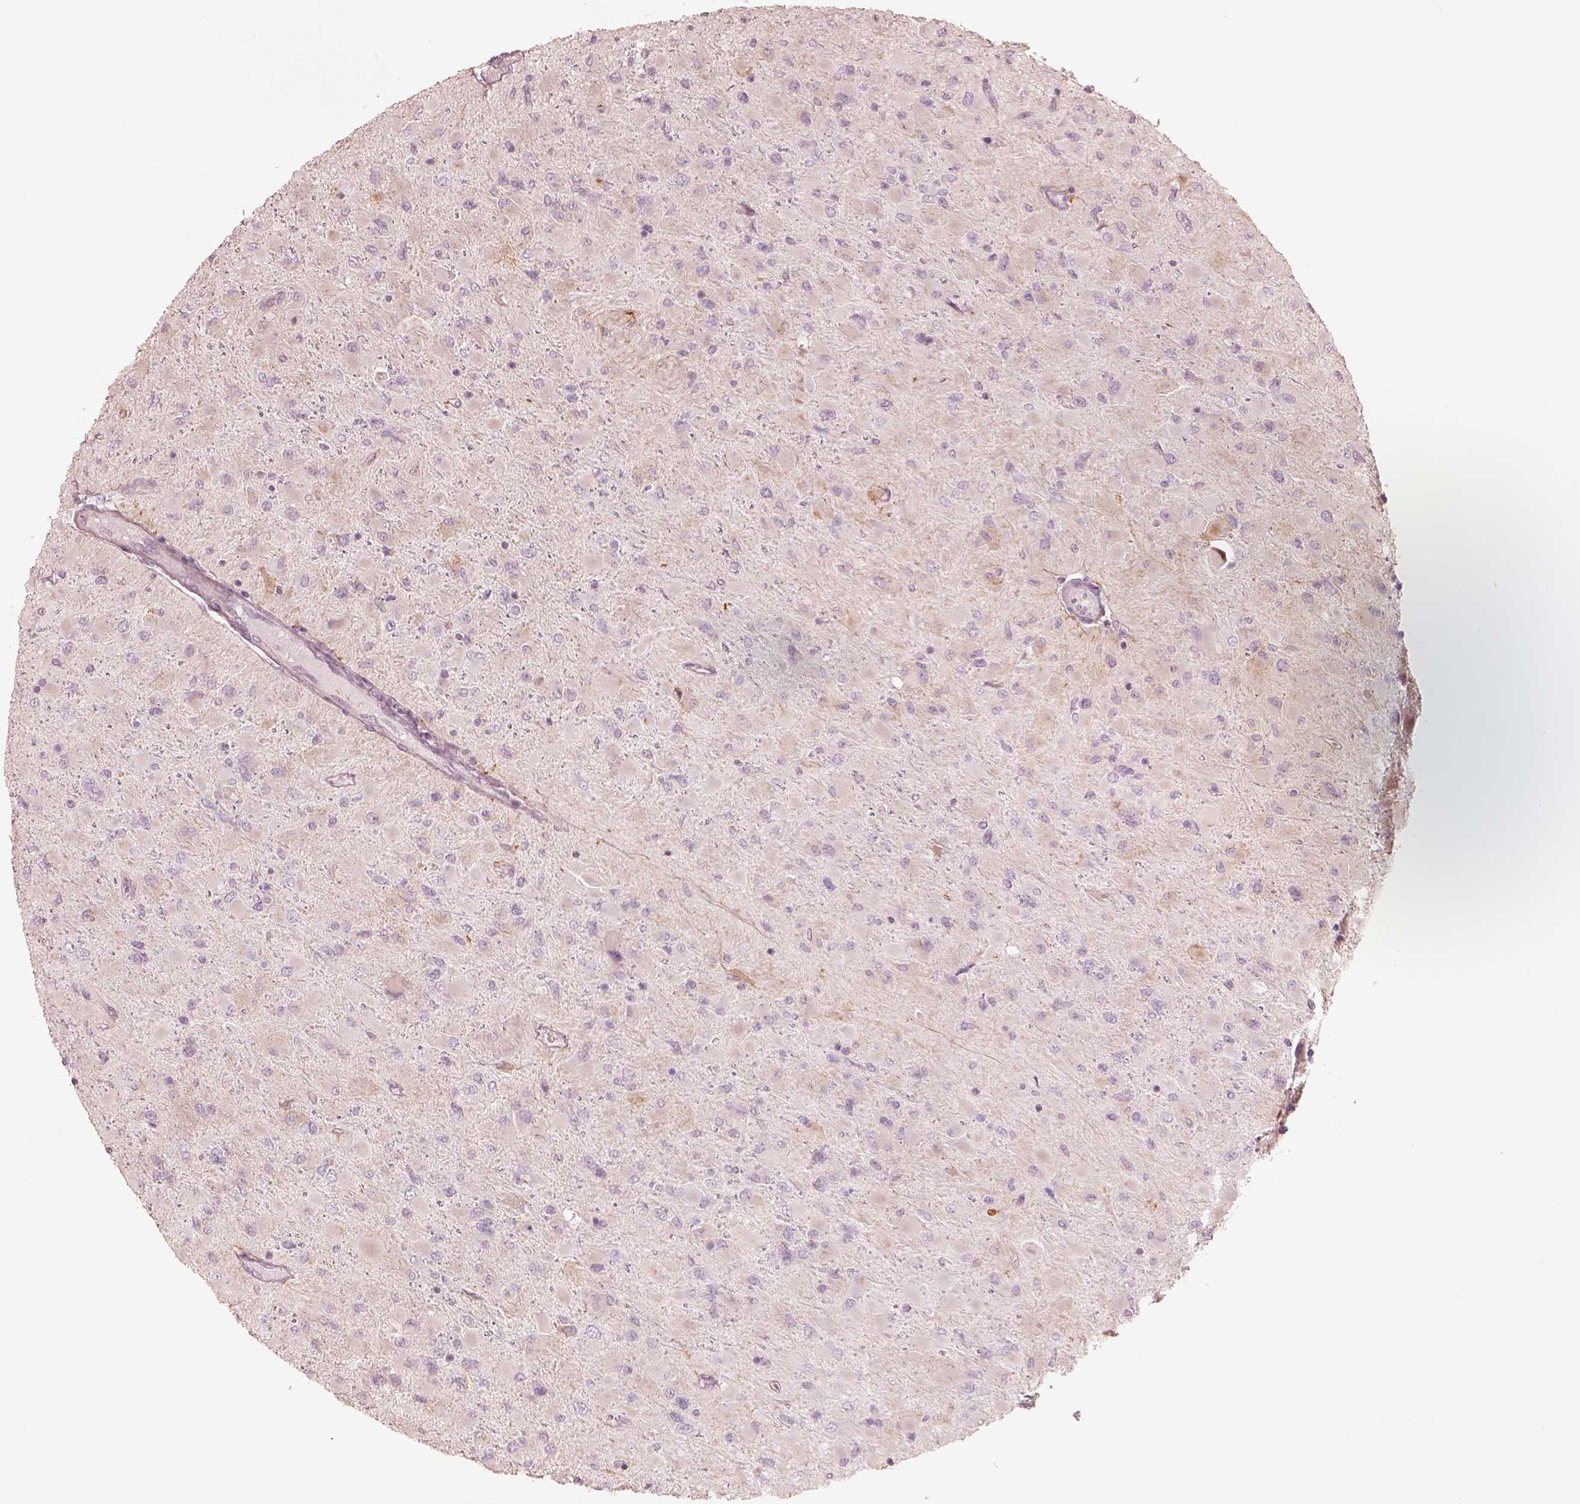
{"staining": {"intensity": "weak", "quantity": "<25%", "location": "cytoplasmic/membranous"}, "tissue": "glioma", "cell_type": "Tumor cells", "image_type": "cancer", "snomed": [{"axis": "morphology", "description": "Glioma, malignant, High grade"}, {"axis": "topography", "description": "Cerebral cortex"}], "caption": "This photomicrograph is of malignant glioma (high-grade) stained with immunohistochemistry (IHC) to label a protein in brown with the nuclei are counter-stained blue. There is no expression in tumor cells.", "gene": "ABCA7", "patient": {"sex": "female", "age": 36}}